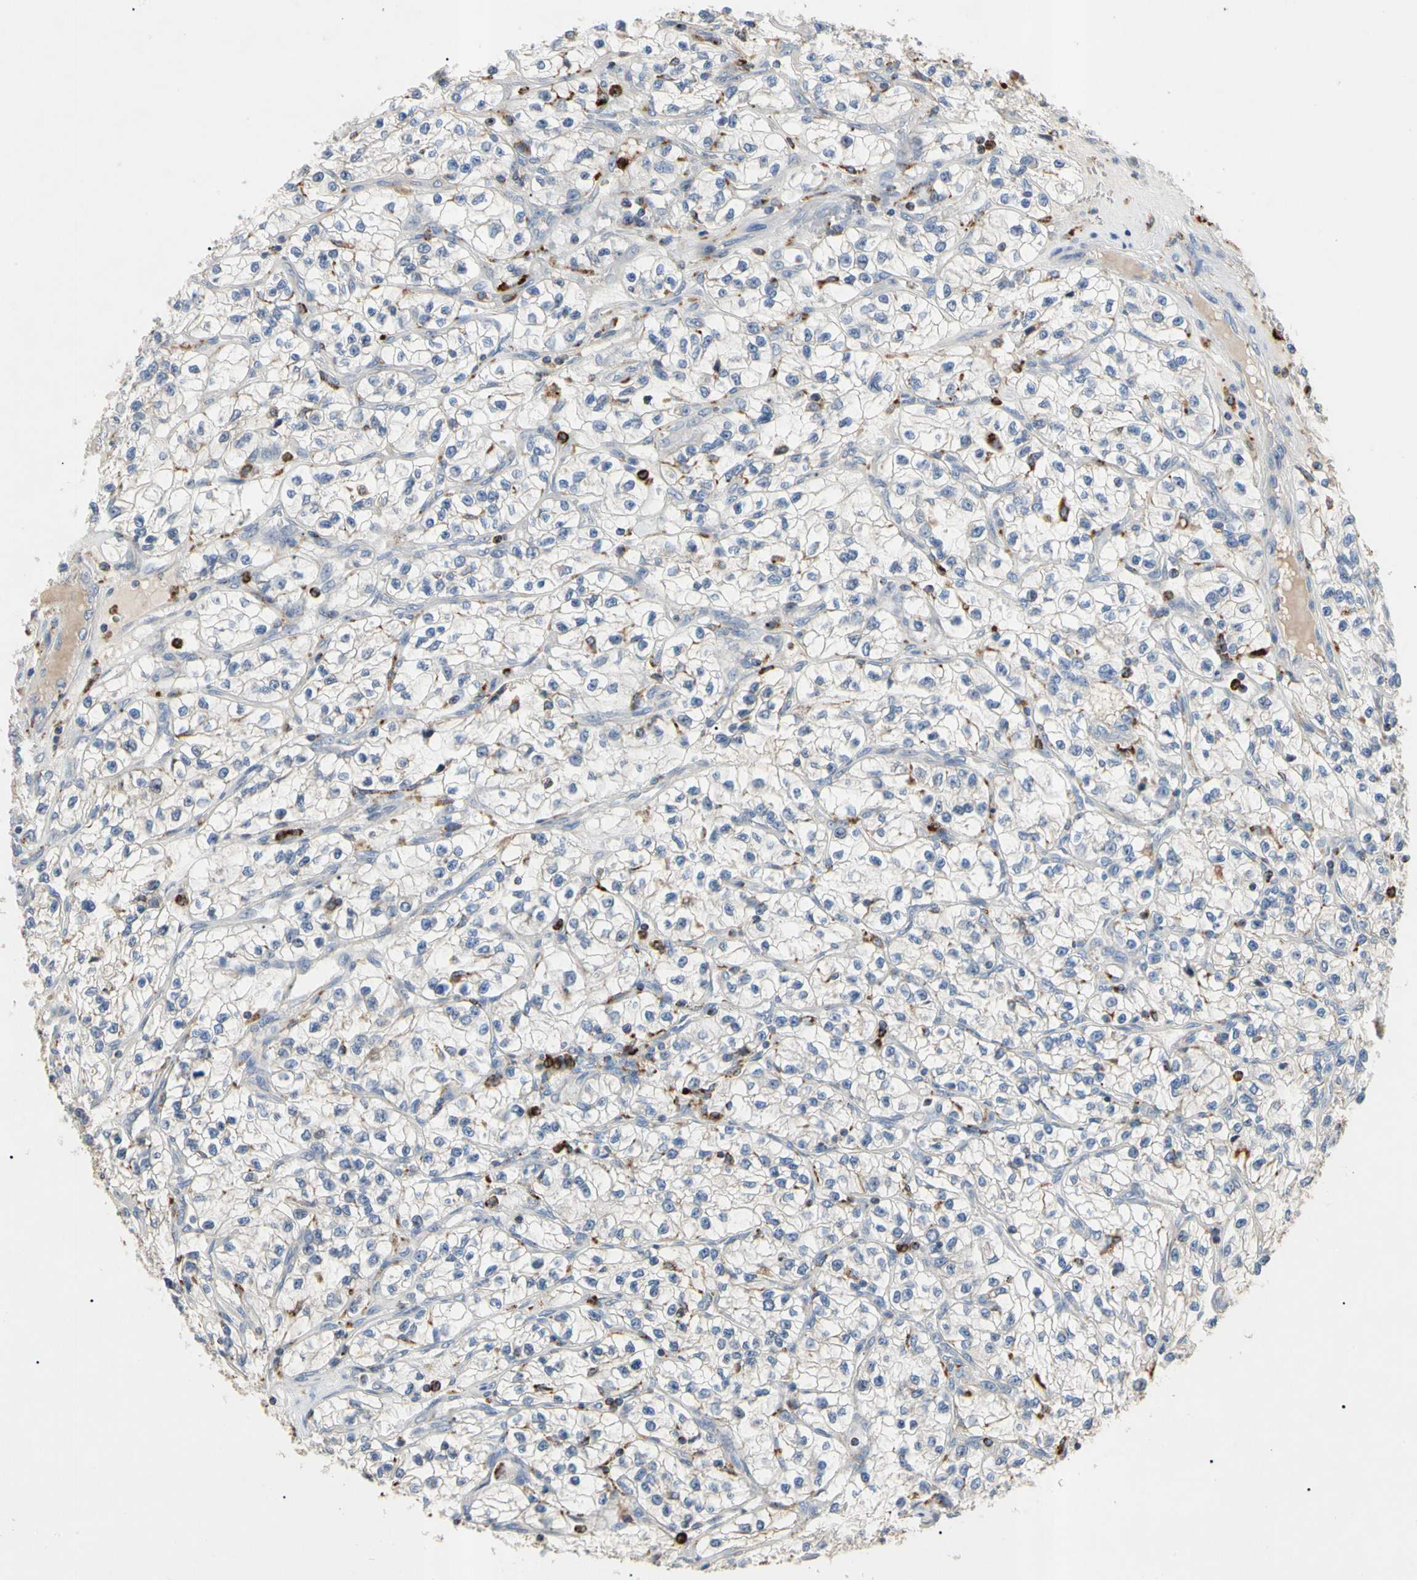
{"staining": {"intensity": "negative", "quantity": "none", "location": "none"}, "tissue": "renal cancer", "cell_type": "Tumor cells", "image_type": "cancer", "snomed": [{"axis": "morphology", "description": "Adenocarcinoma, NOS"}, {"axis": "topography", "description": "Kidney"}], "caption": "The immunohistochemistry photomicrograph has no significant staining in tumor cells of renal cancer tissue.", "gene": "ADA2", "patient": {"sex": "female", "age": 57}}